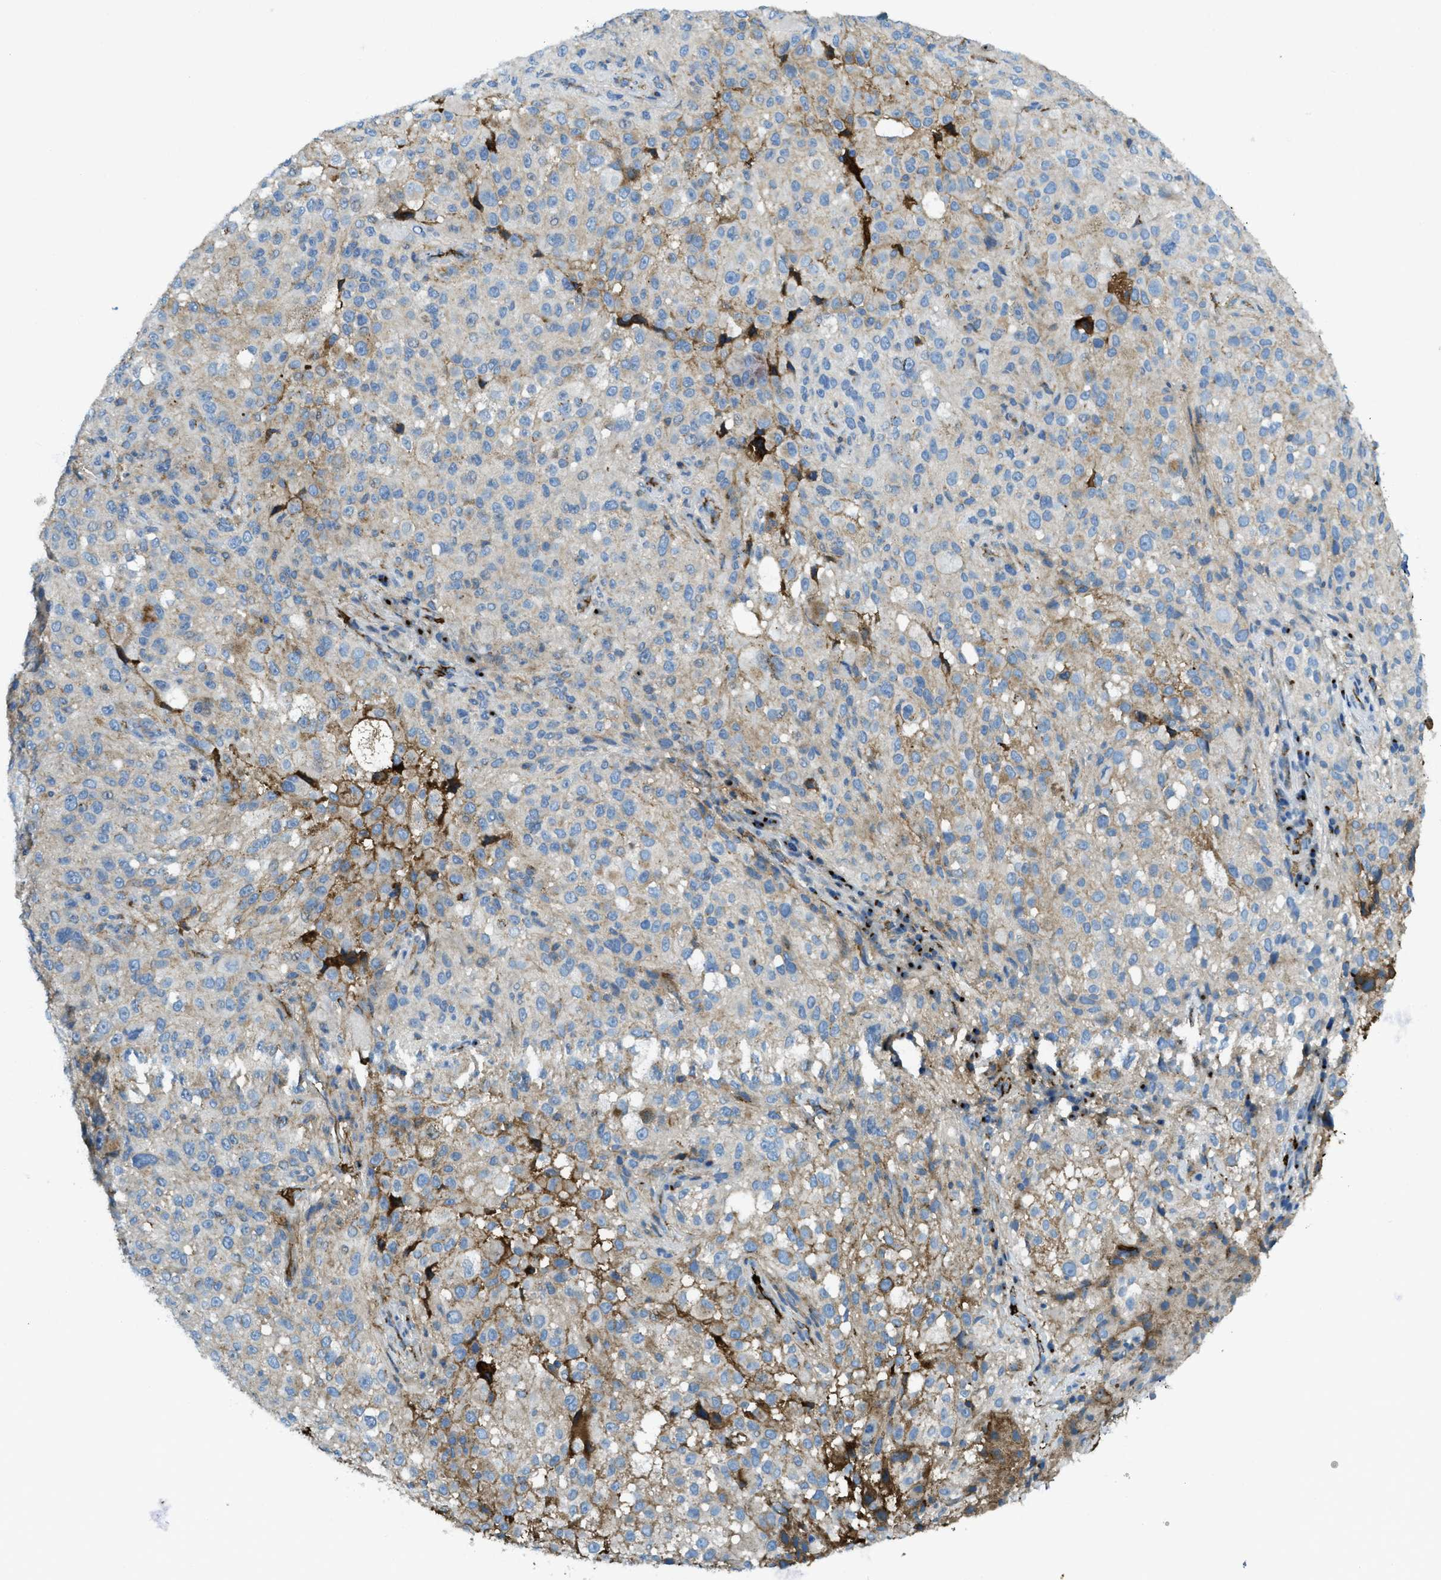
{"staining": {"intensity": "weak", "quantity": "<25%", "location": "cytoplasmic/membranous"}, "tissue": "melanoma", "cell_type": "Tumor cells", "image_type": "cancer", "snomed": [{"axis": "morphology", "description": "Necrosis, NOS"}, {"axis": "morphology", "description": "Malignant melanoma, NOS"}, {"axis": "topography", "description": "Skin"}], "caption": "Photomicrograph shows no protein positivity in tumor cells of melanoma tissue.", "gene": "TRIM59", "patient": {"sex": "female", "age": 87}}